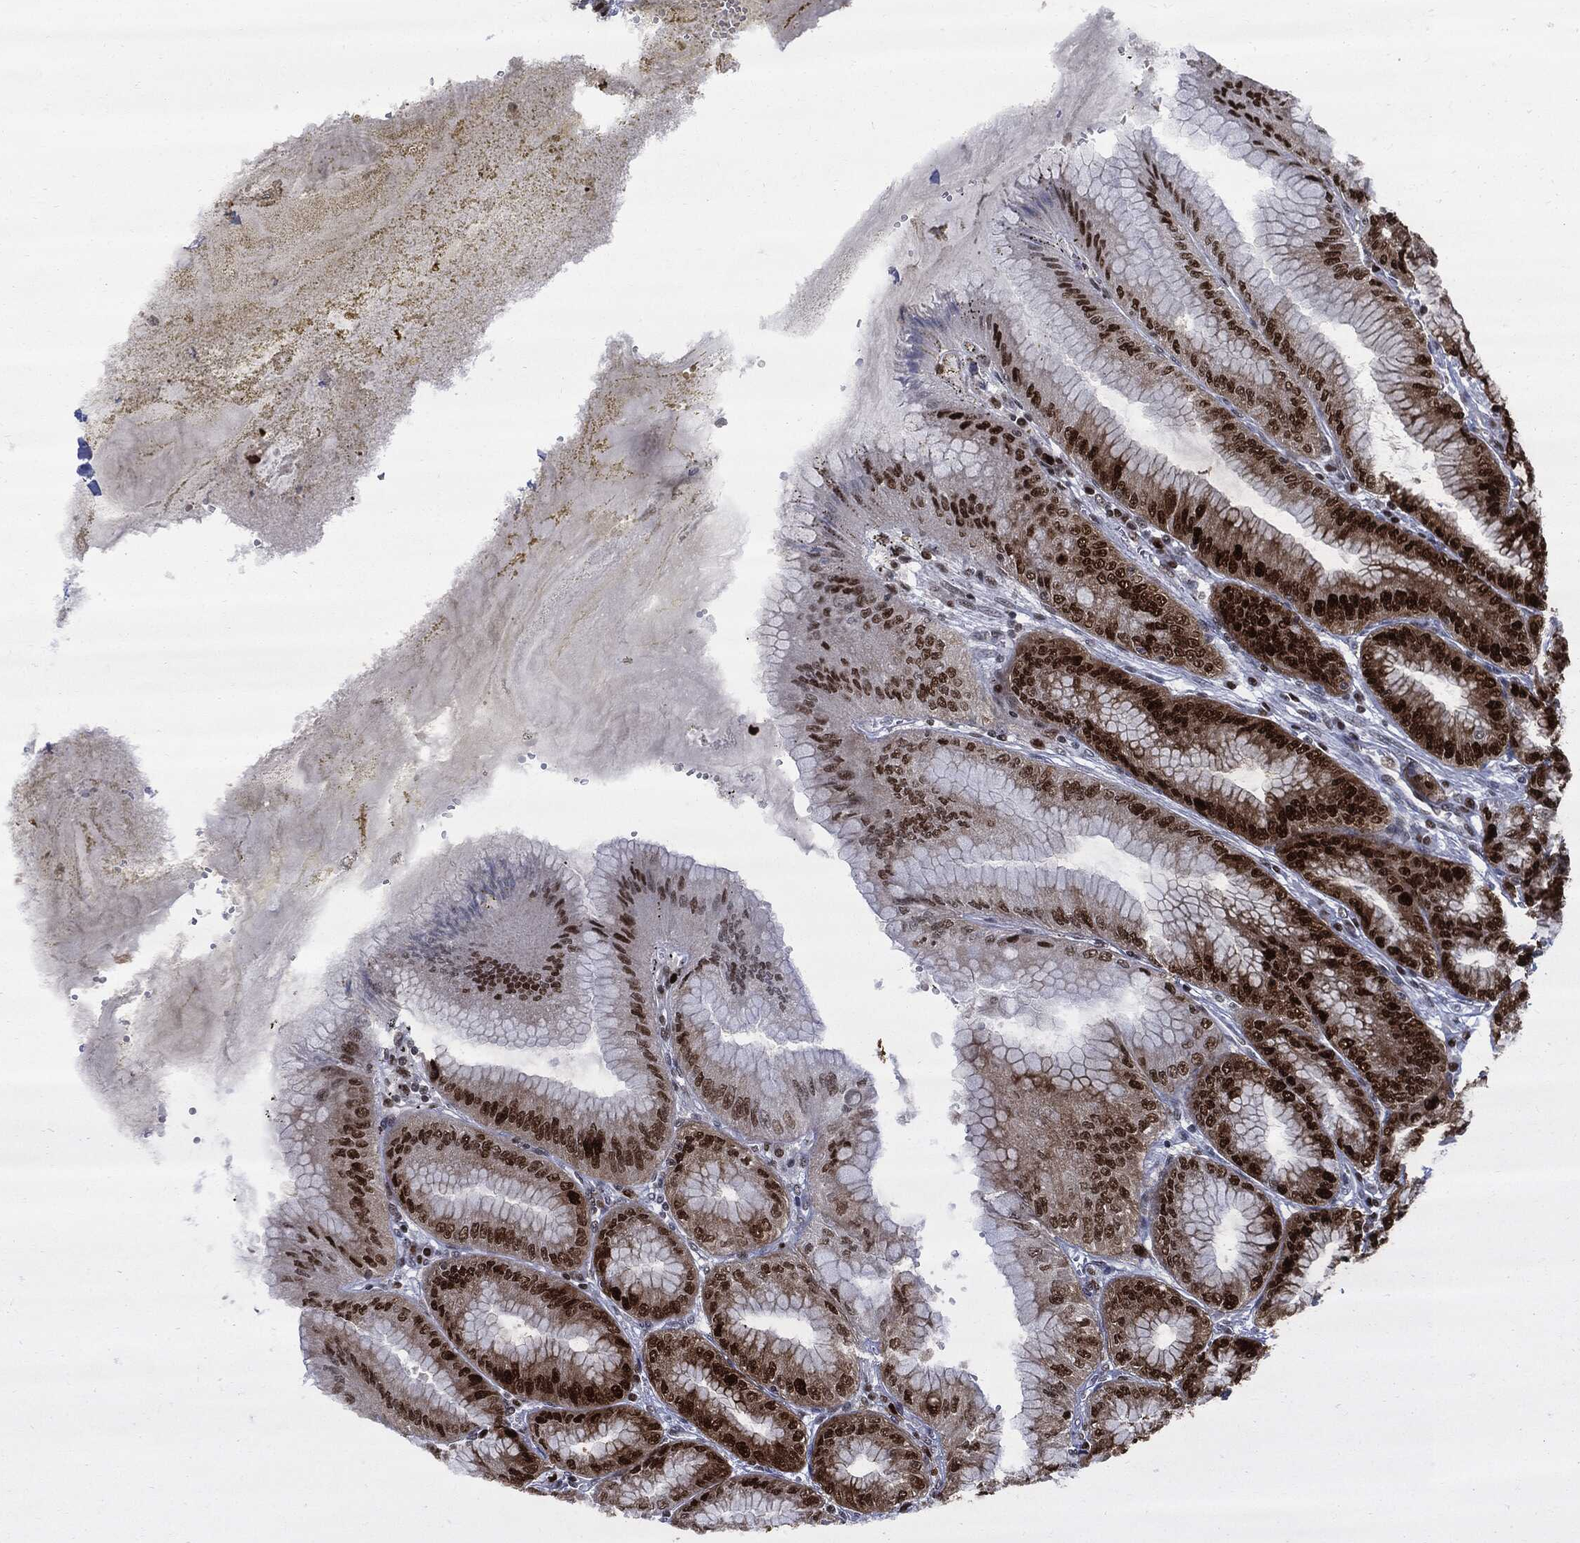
{"staining": {"intensity": "strong", "quantity": ">75%", "location": "nuclear"}, "tissue": "stomach", "cell_type": "Glandular cells", "image_type": "normal", "snomed": [{"axis": "morphology", "description": "Normal tissue, NOS"}, {"axis": "topography", "description": "Stomach"}], "caption": "Protein positivity by IHC exhibits strong nuclear positivity in about >75% of glandular cells in unremarkable stomach. (DAB (3,3'-diaminobenzidine) = brown stain, brightfield microscopy at high magnification).", "gene": "PCNA", "patient": {"sex": "male", "age": 71}}